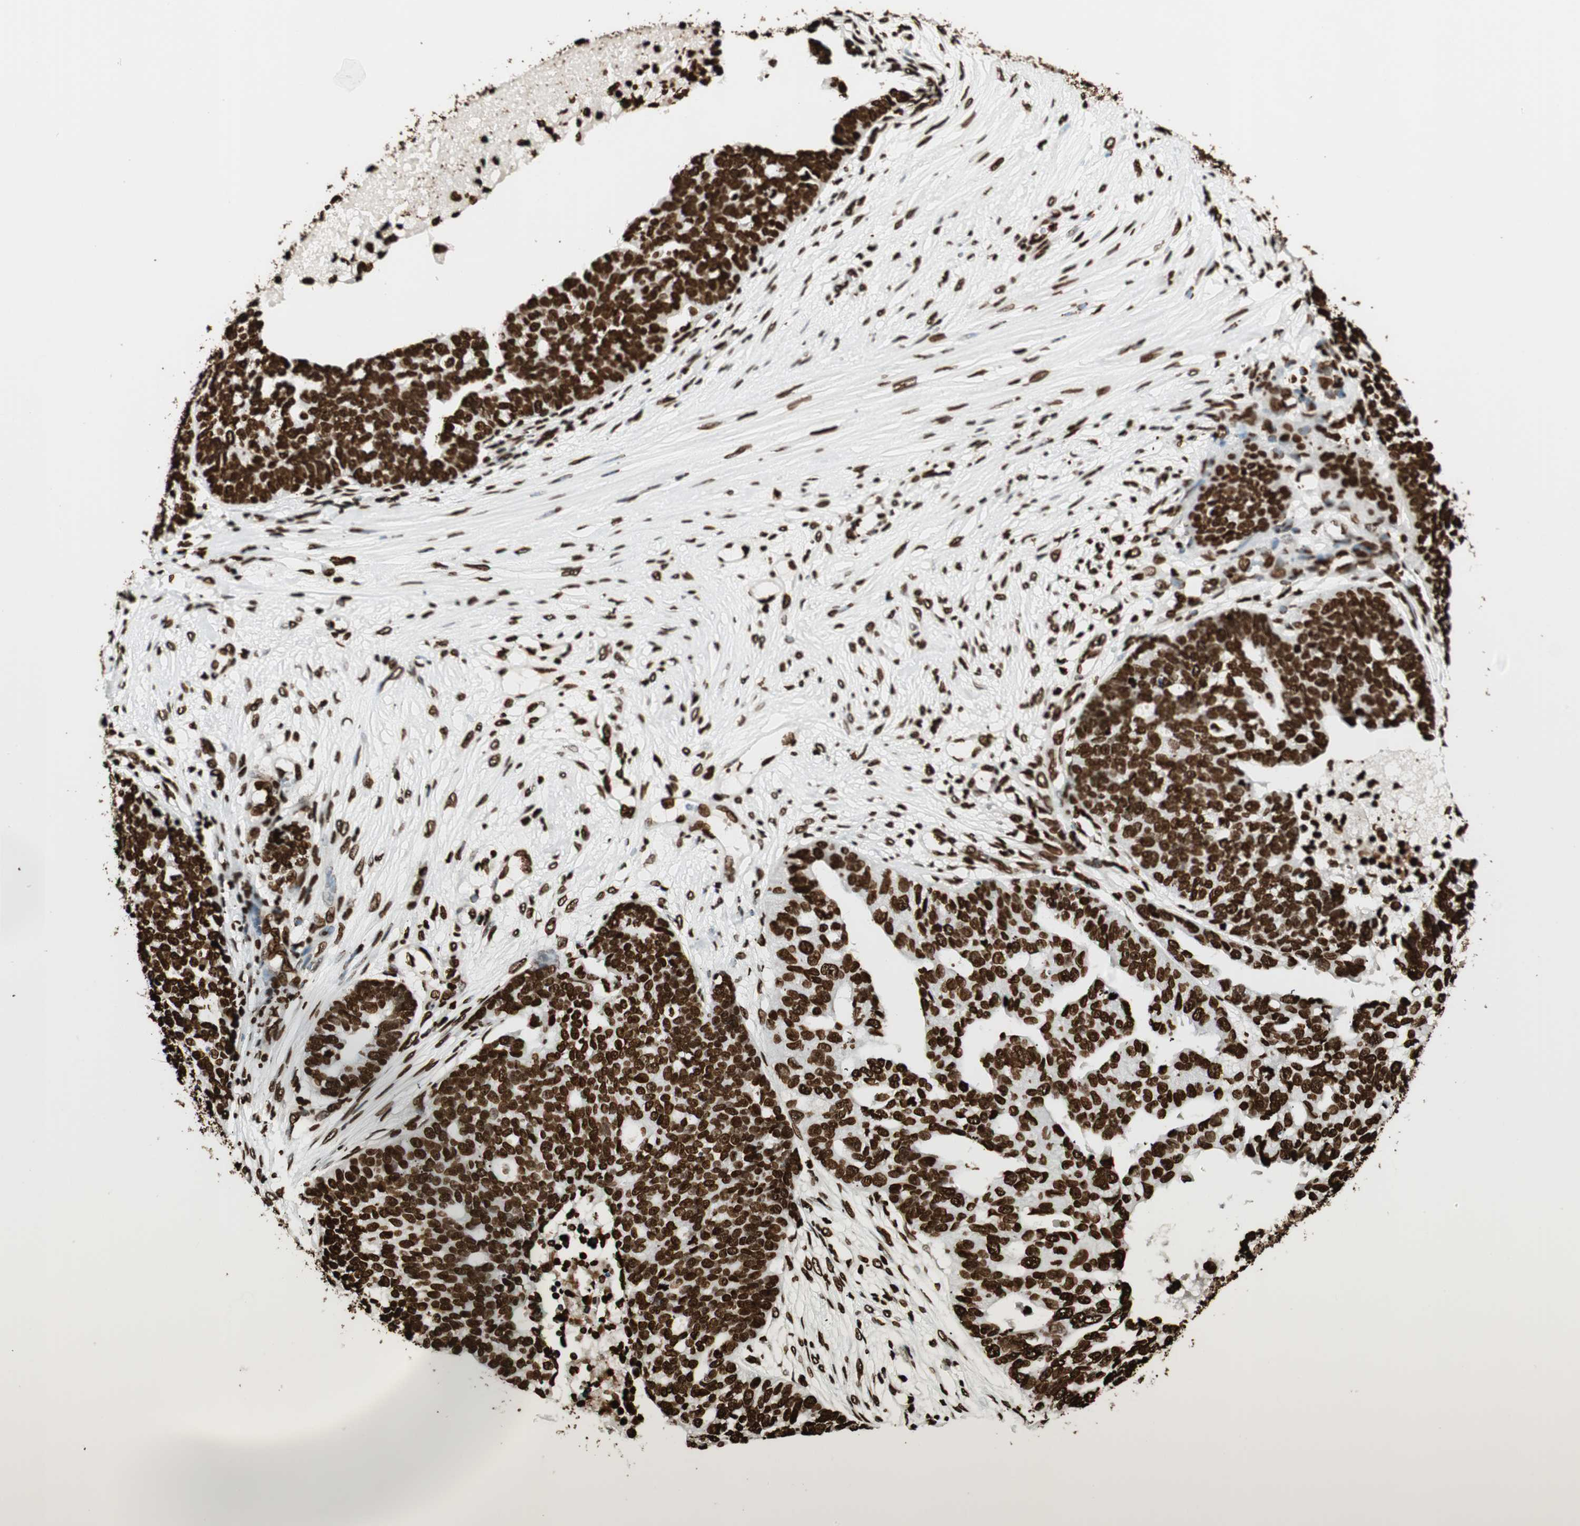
{"staining": {"intensity": "strong", "quantity": ">75%", "location": "nuclear"}, "tissue": "ovarian cancer", "cell_type": "Tumor cells", "image_type": "cancer", "snomed": [{"axis": "morphology", "description": "Cystadenocarcinoma, serous, NOS"}, {"axis": "topography", "description": "Ovary"}], "caption": "DAB immunohistochemical staining of ovarian cancer reveals strong nuclear protein expression in about >75% of tumor cells.", "gene": "GLI2", "patient": {"sex": "female", "age": 59}}